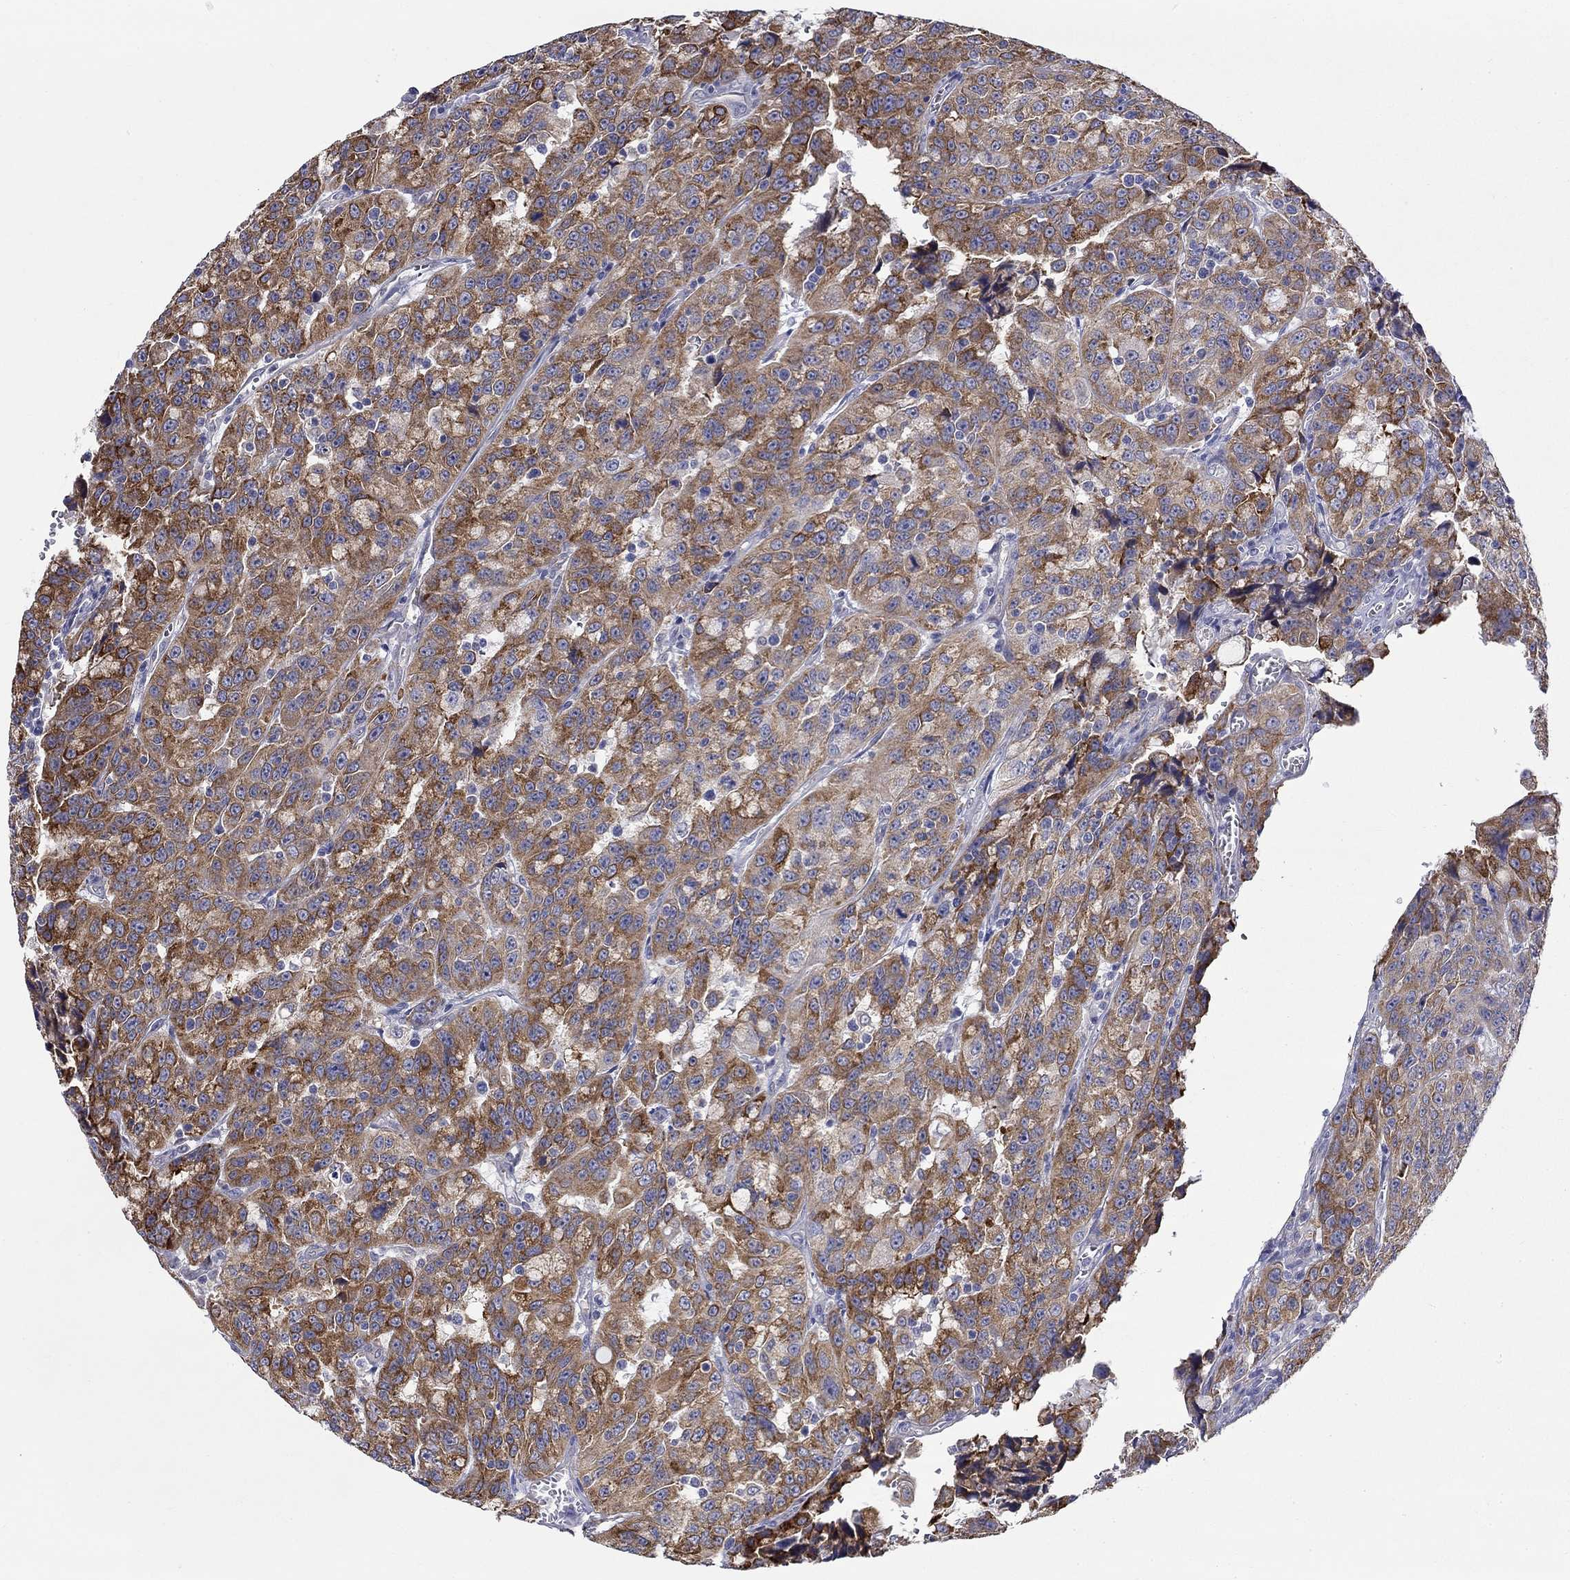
{"staining": {"intensity": "strong", "quantity": ">75%", "location": "cytoplasmic/membranous"}, "tissue": "urothelial cancer", "cell_type": "Tumor cells", "image_type": "cancer", "snomed": [{"axis": "morphology", "description": "Urothelial carcinoma, NOS"}, {"axis": "morphology", "description": "Urothelial carcinoma, High grade"}, {"axis": "topography", "description": "Urinary bladder"}], "caption": "Protein staining of urothelial carcinoma (high-grade) tissue reveals strong cytoplasmic/membranous expression in about >75% of tumor cells. (DAB (3,3'-diaminobenzidine) IHC, brown staining for protein, blue staining for nuclei).", "gene": "QRFPR", "patient": {"sex": "female", "age": 73}}